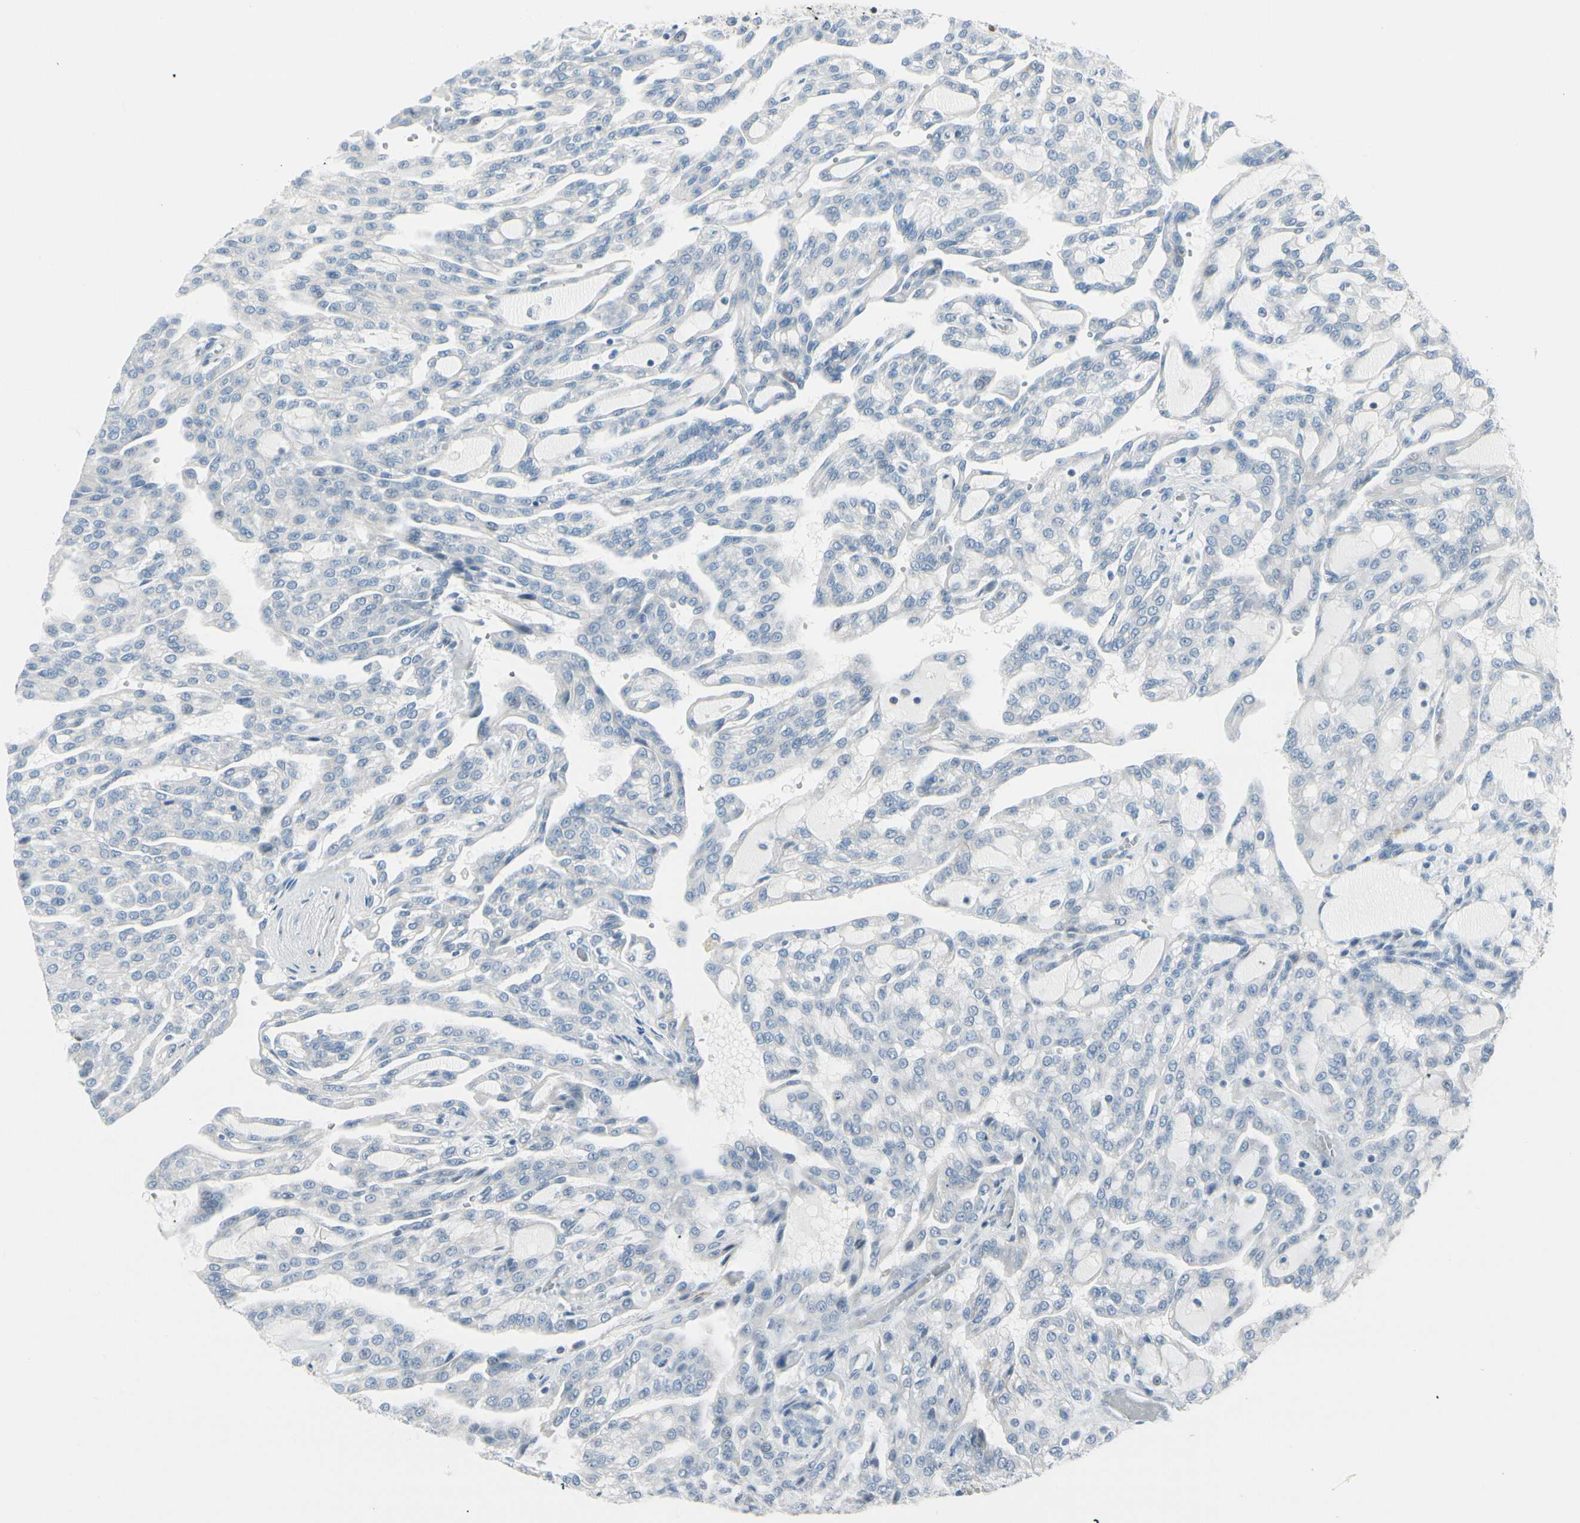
{"staining": {"intensity": "negative", "quantity": "none", "location": "none"}, "tissue": "renal cancer", "cell_type": "Tumor cells", "image_type": "cancer", "snomed": [{"axis": "morphology", "description": "Adenocarcinoma, NOS"}, {"axis": "topography", "description": "Kidney"}], "caption": "IHC of renal cancer demonstrates no positivity in tumor cells.", "gene": "TRAF1", "patient": {"sex": "male", "age": 63}}